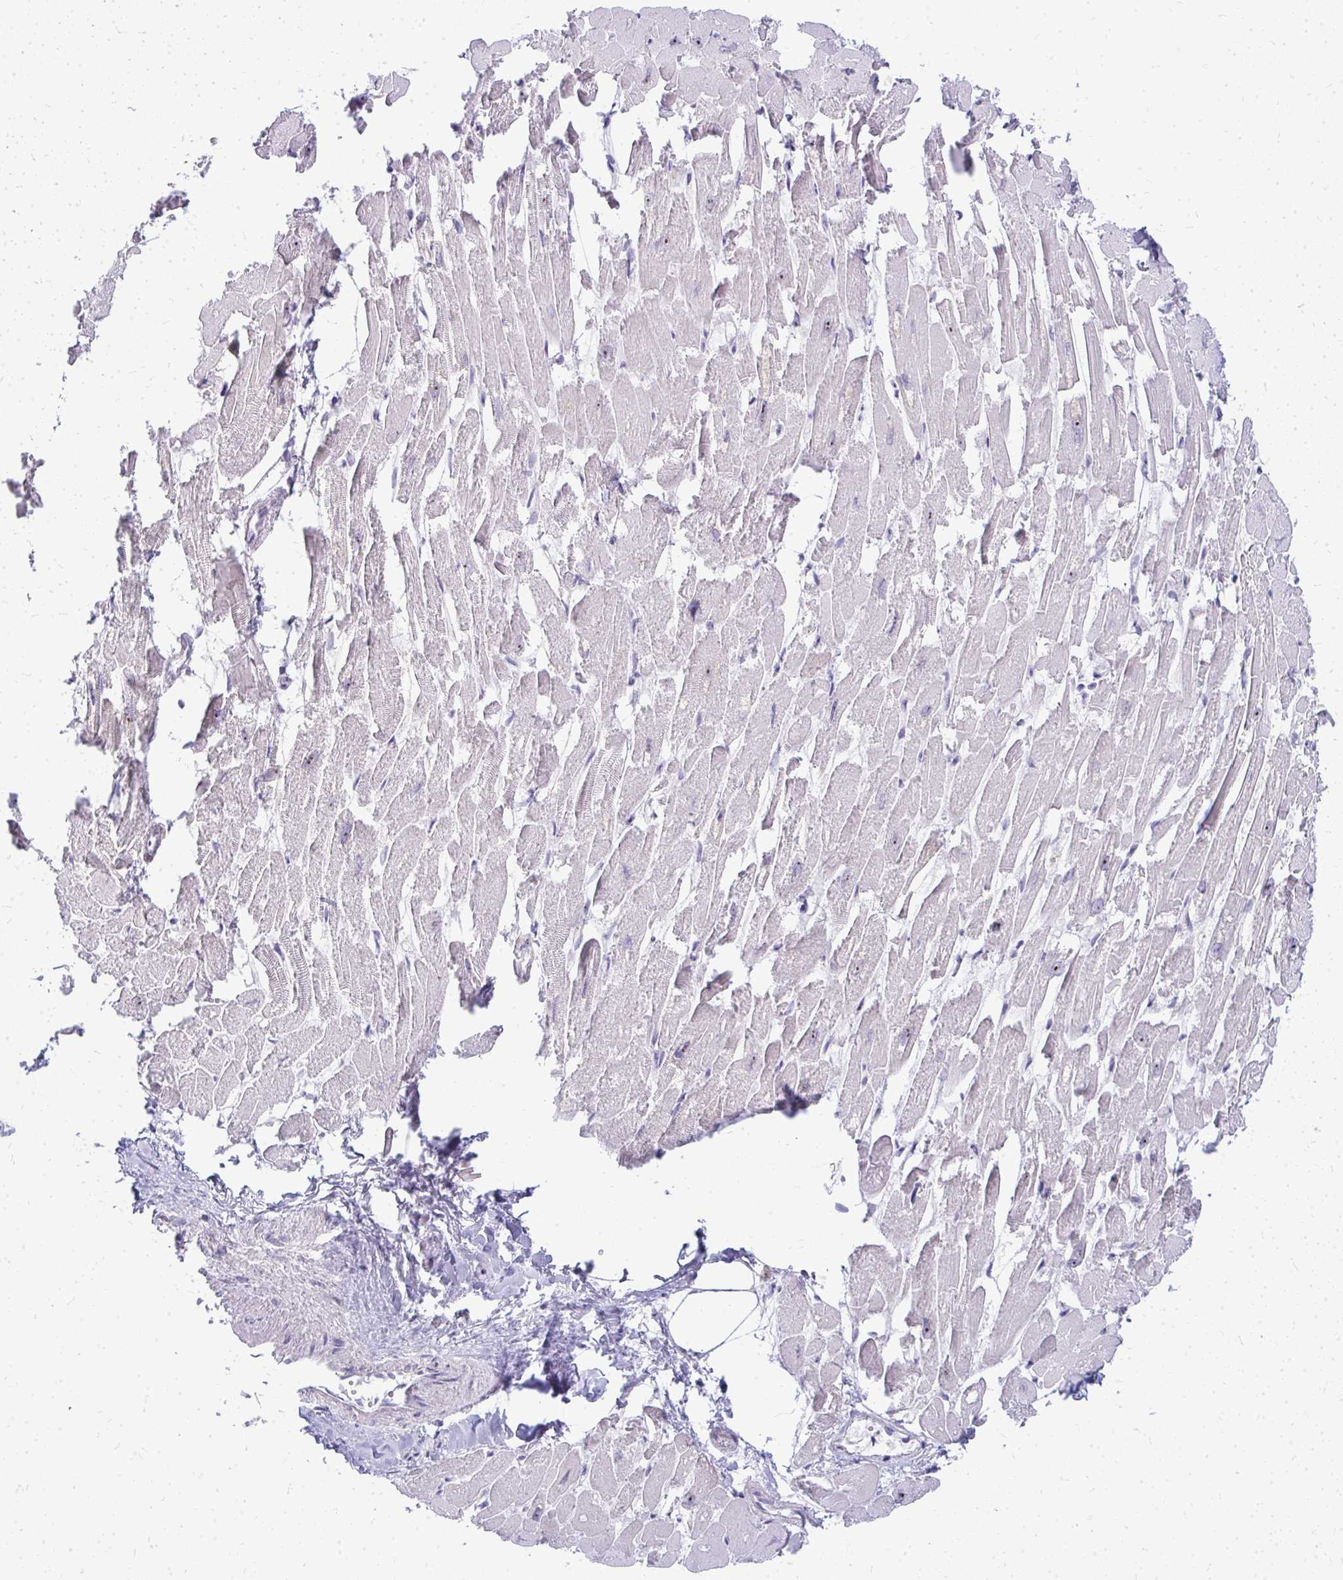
{"staining": {"intensity": "moderate", "quantity": "<25%", "location": "cytoplasmic/membranous"}, "tissue": "heart muscle", "cell_type": "Cardiomyocytes", "image_type": "normal", "snomed": [{"axis": "morphology", "description": "Normal tissue, NOS"}, {"axis": "topography", "description": "Heart"}], "caption": "Protein staining reveals moderate cytoplasmic/membranous expression in approximately <25% of cardiomyocytes in normal heart muscle.", "gene": "FAM9A", "patient": {"sex": "male", "age": 54}}